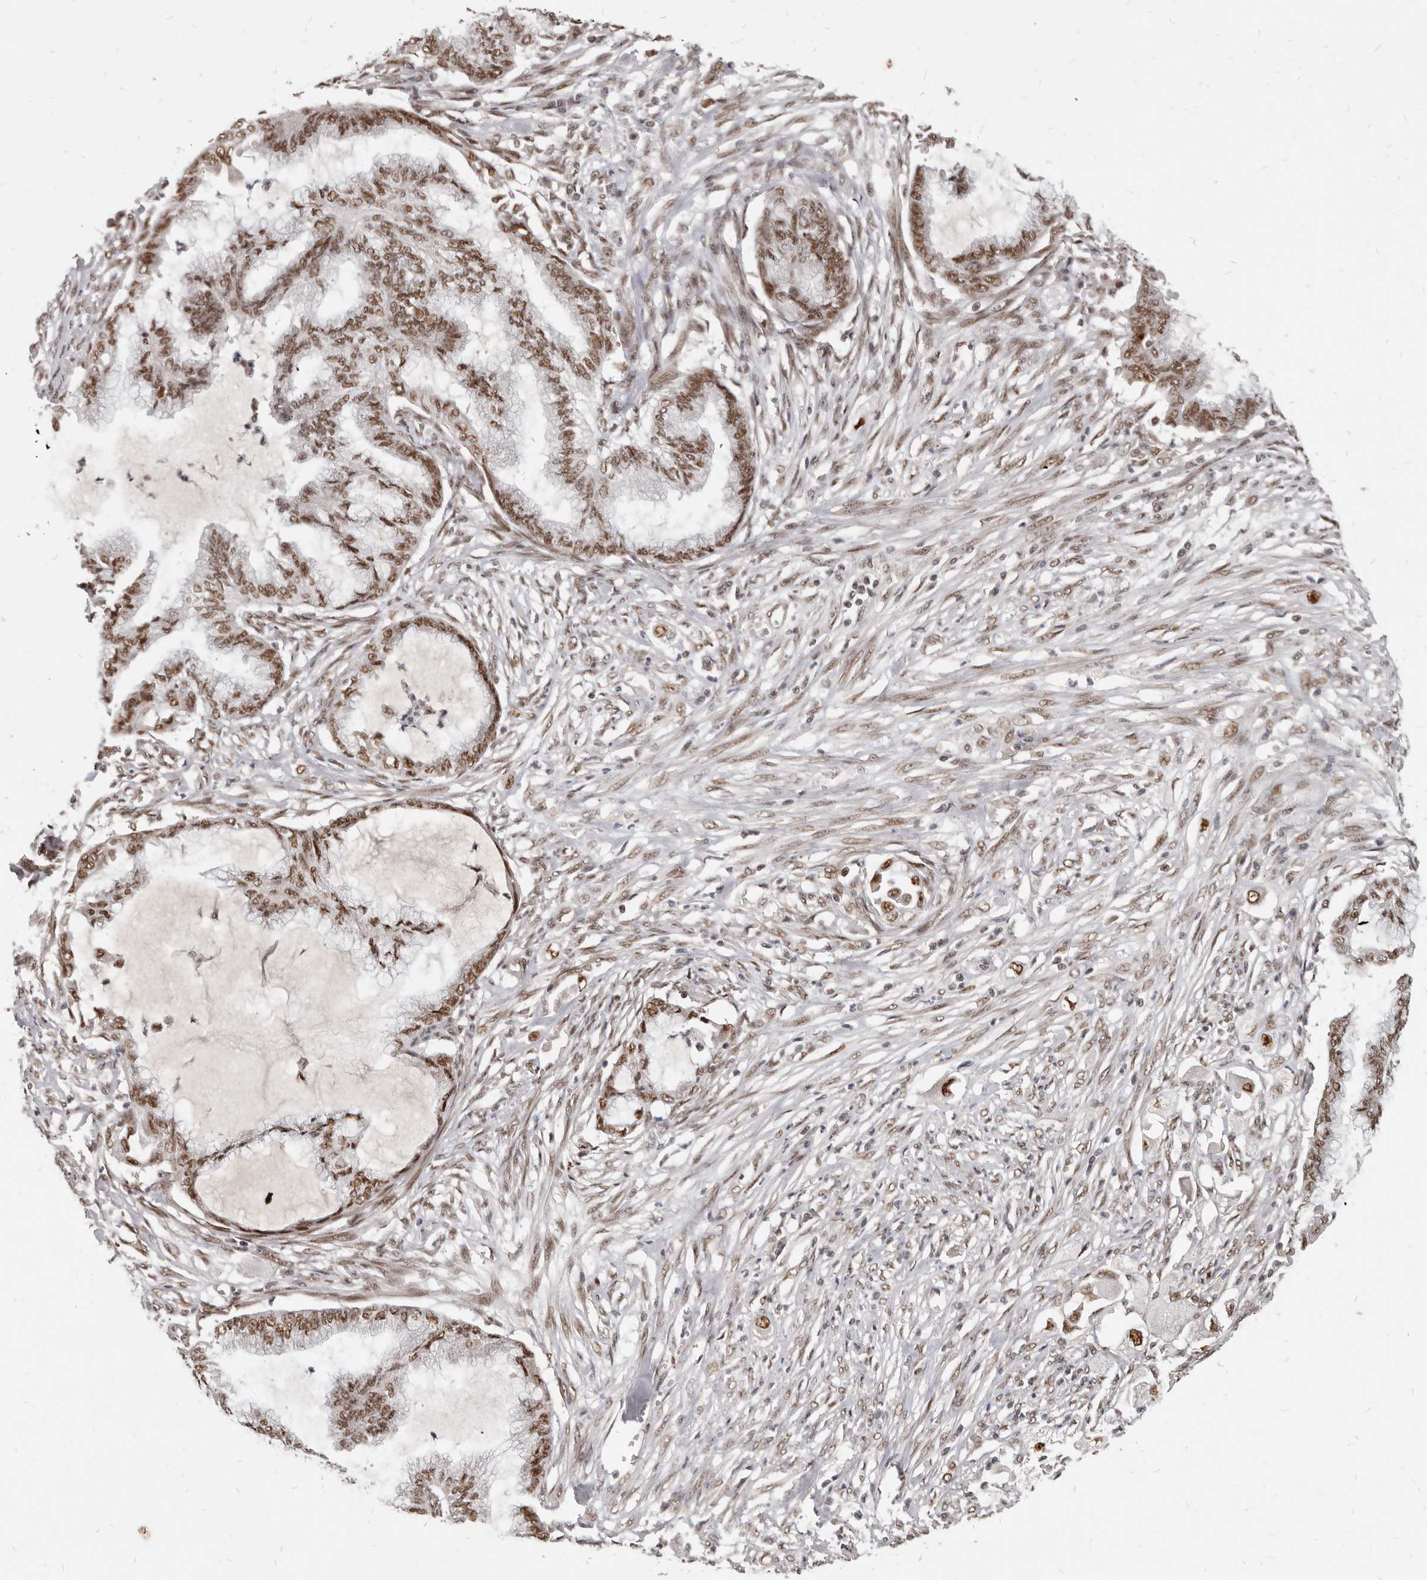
{"staining": {"intensity": "moderate", "quantity": ">75%", "location": "nuclear"}, "tissue": "endometrial cancer", "cell_type": "Tumor cells", "image_type": "cancer", "snomed": [{"axis": "morphology", "description": "Adenocarcinoma, NOS"}, {"axis": "topography", "description": "Endometrium"}], "caption": "About >75% of tumor cells in endometrial cancer show moderate nuclear protein expression as visualized by brown immunohistochemical staining.", "gene": "ATF5", "patient": {"sex": "female", "age": 86}}